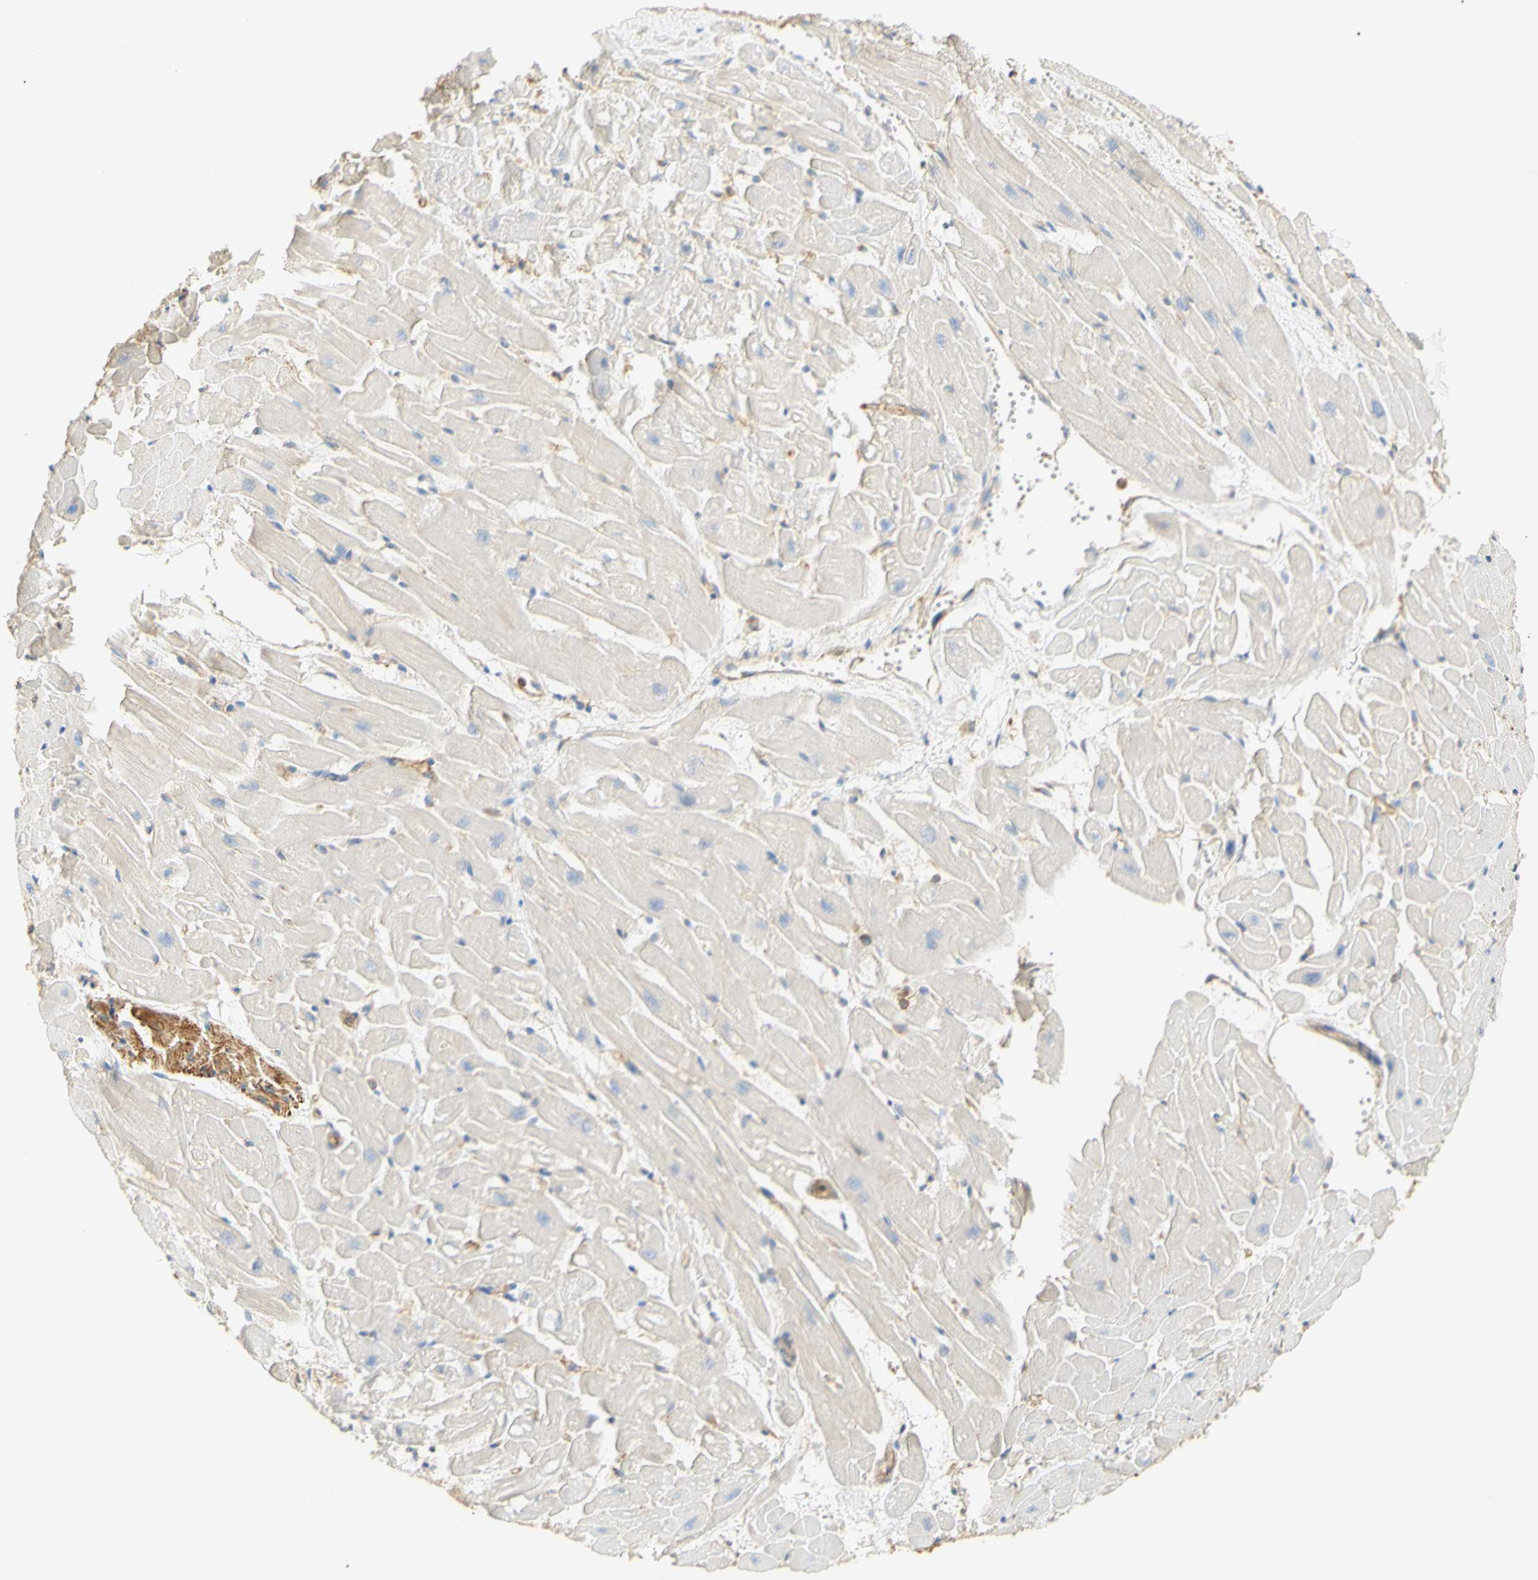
{"staining": {"intensity": "negative", "quantity": "none", "location": "none"}, "tissue": "heart muscle", "cell_type": "Cardiomyocytes", "image_type": "normal", "snomed": [{"axis": "morphology", "description": "Normal tissue, NOS"}, {"axis": "topography", "description": "Heart"}], "caption": "High magnification brightfield microscopy of unremarkable heart muscle stained with DAB (brown) and counterstained with hematoxylin (blue): cardiomyocytes show no significant expression. Brightfield microscopy of immunohistochemistry (IHC) stained with DAB (3,3'-diaminobenzidine) (brown) and hematoxylin (blue), captured at high magnification.", "gene": "KCNE4", "patient": {"sex": "female", "age": 19}}